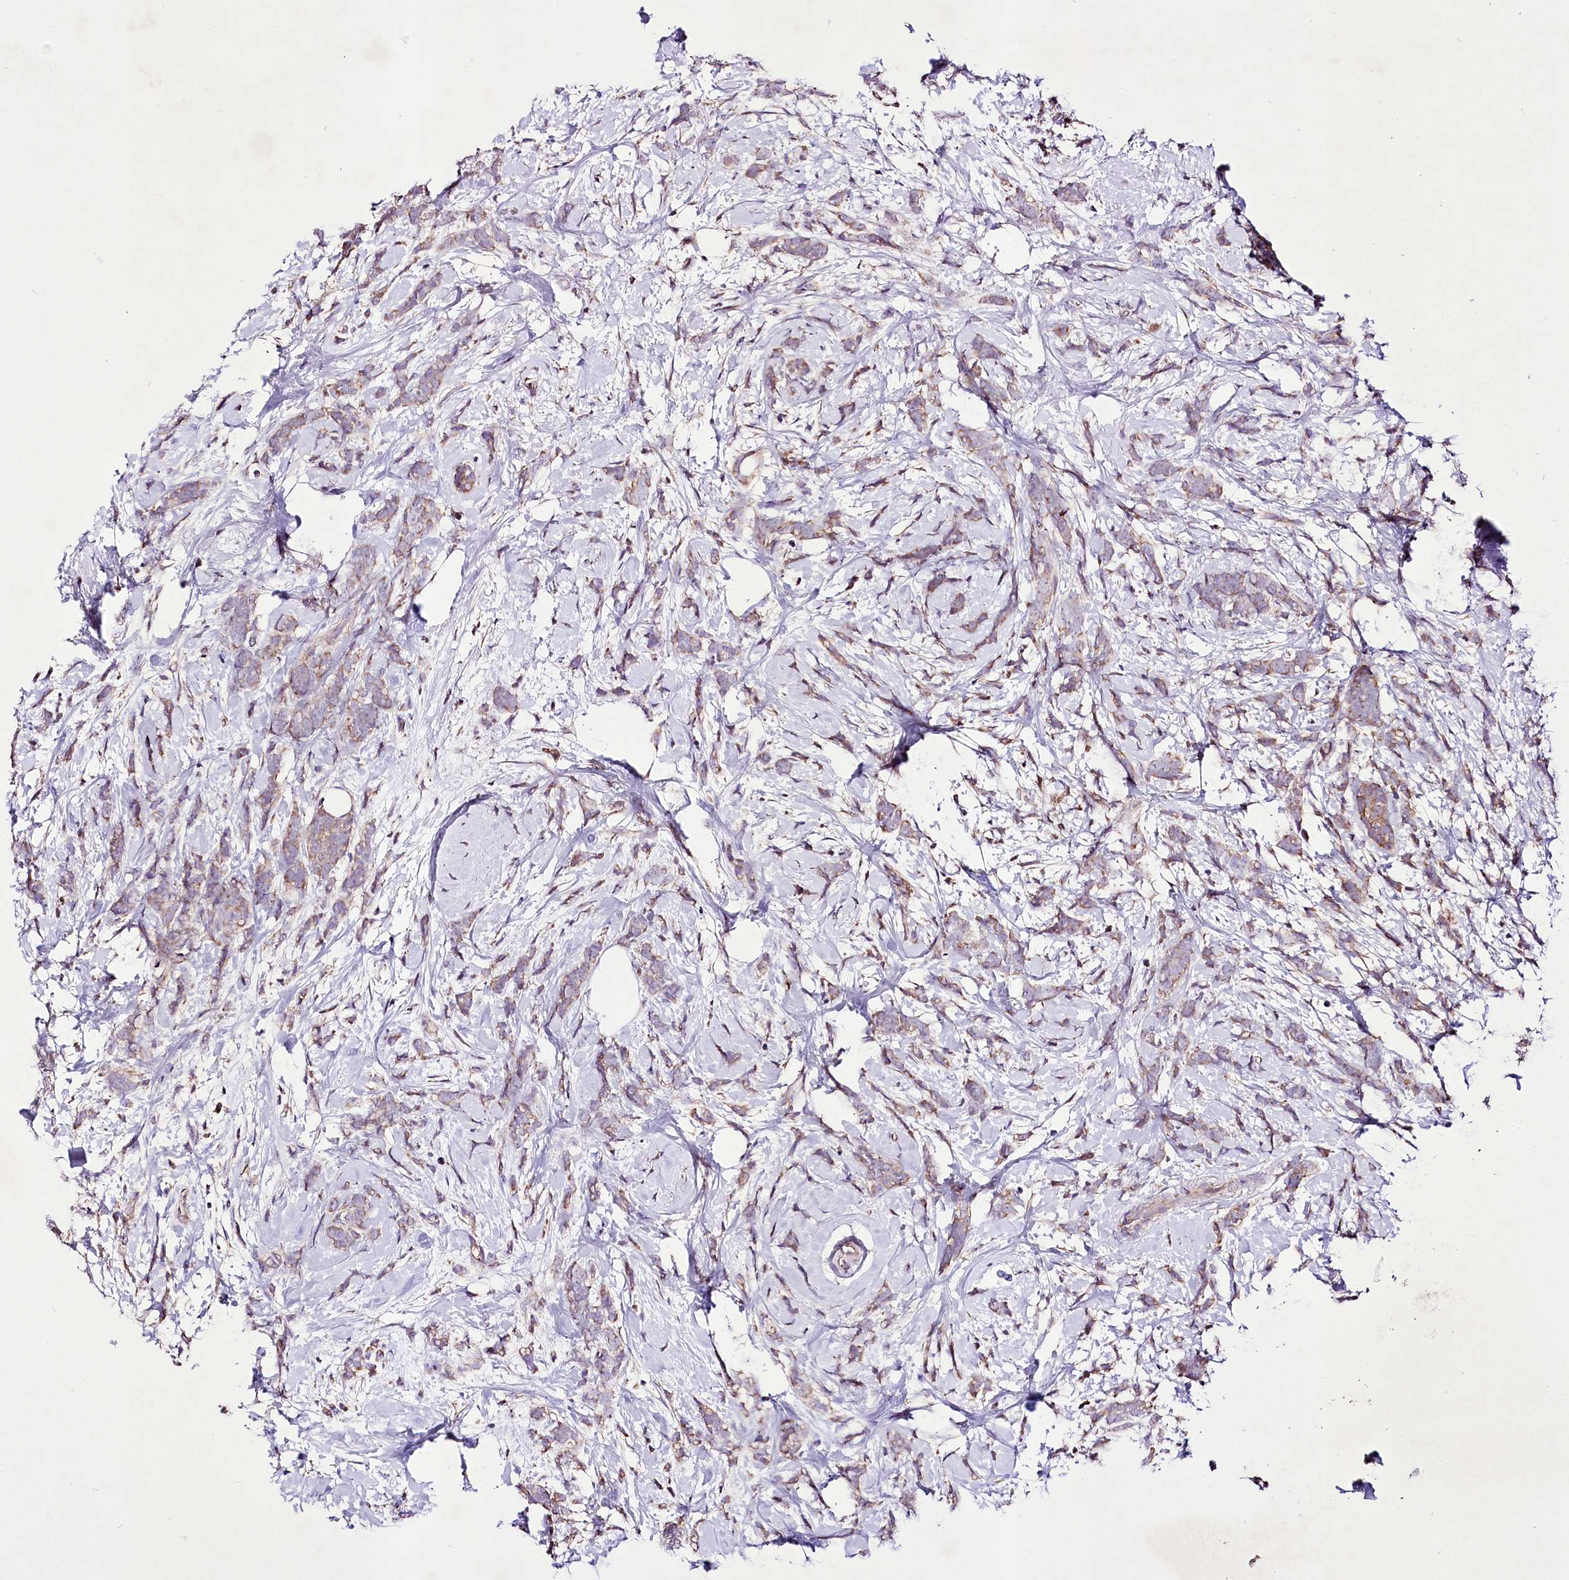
{"staining": {"intensity": "weak", "quantity": ">75%", "location": "cytoplasmic/membranous"}, "tissue": "breast cancer", "cell_type": "Tumor cells", "image_type": "cancer", "snomed": [{"axis": "morphology", "description": "Lobular carcinoma"}, {"axis": "topography", "description": "Breast"}], "caption": "Protein staining of lobular carcinoma (breast) tissue exhibits weak cytoplasmic/membranous positivity in about >75% of tumor cells. (DAB IHC with brightfield microscopy, high magnification).", "gene": "ATE1", "patient": {"sex": "female", "age": 58}}